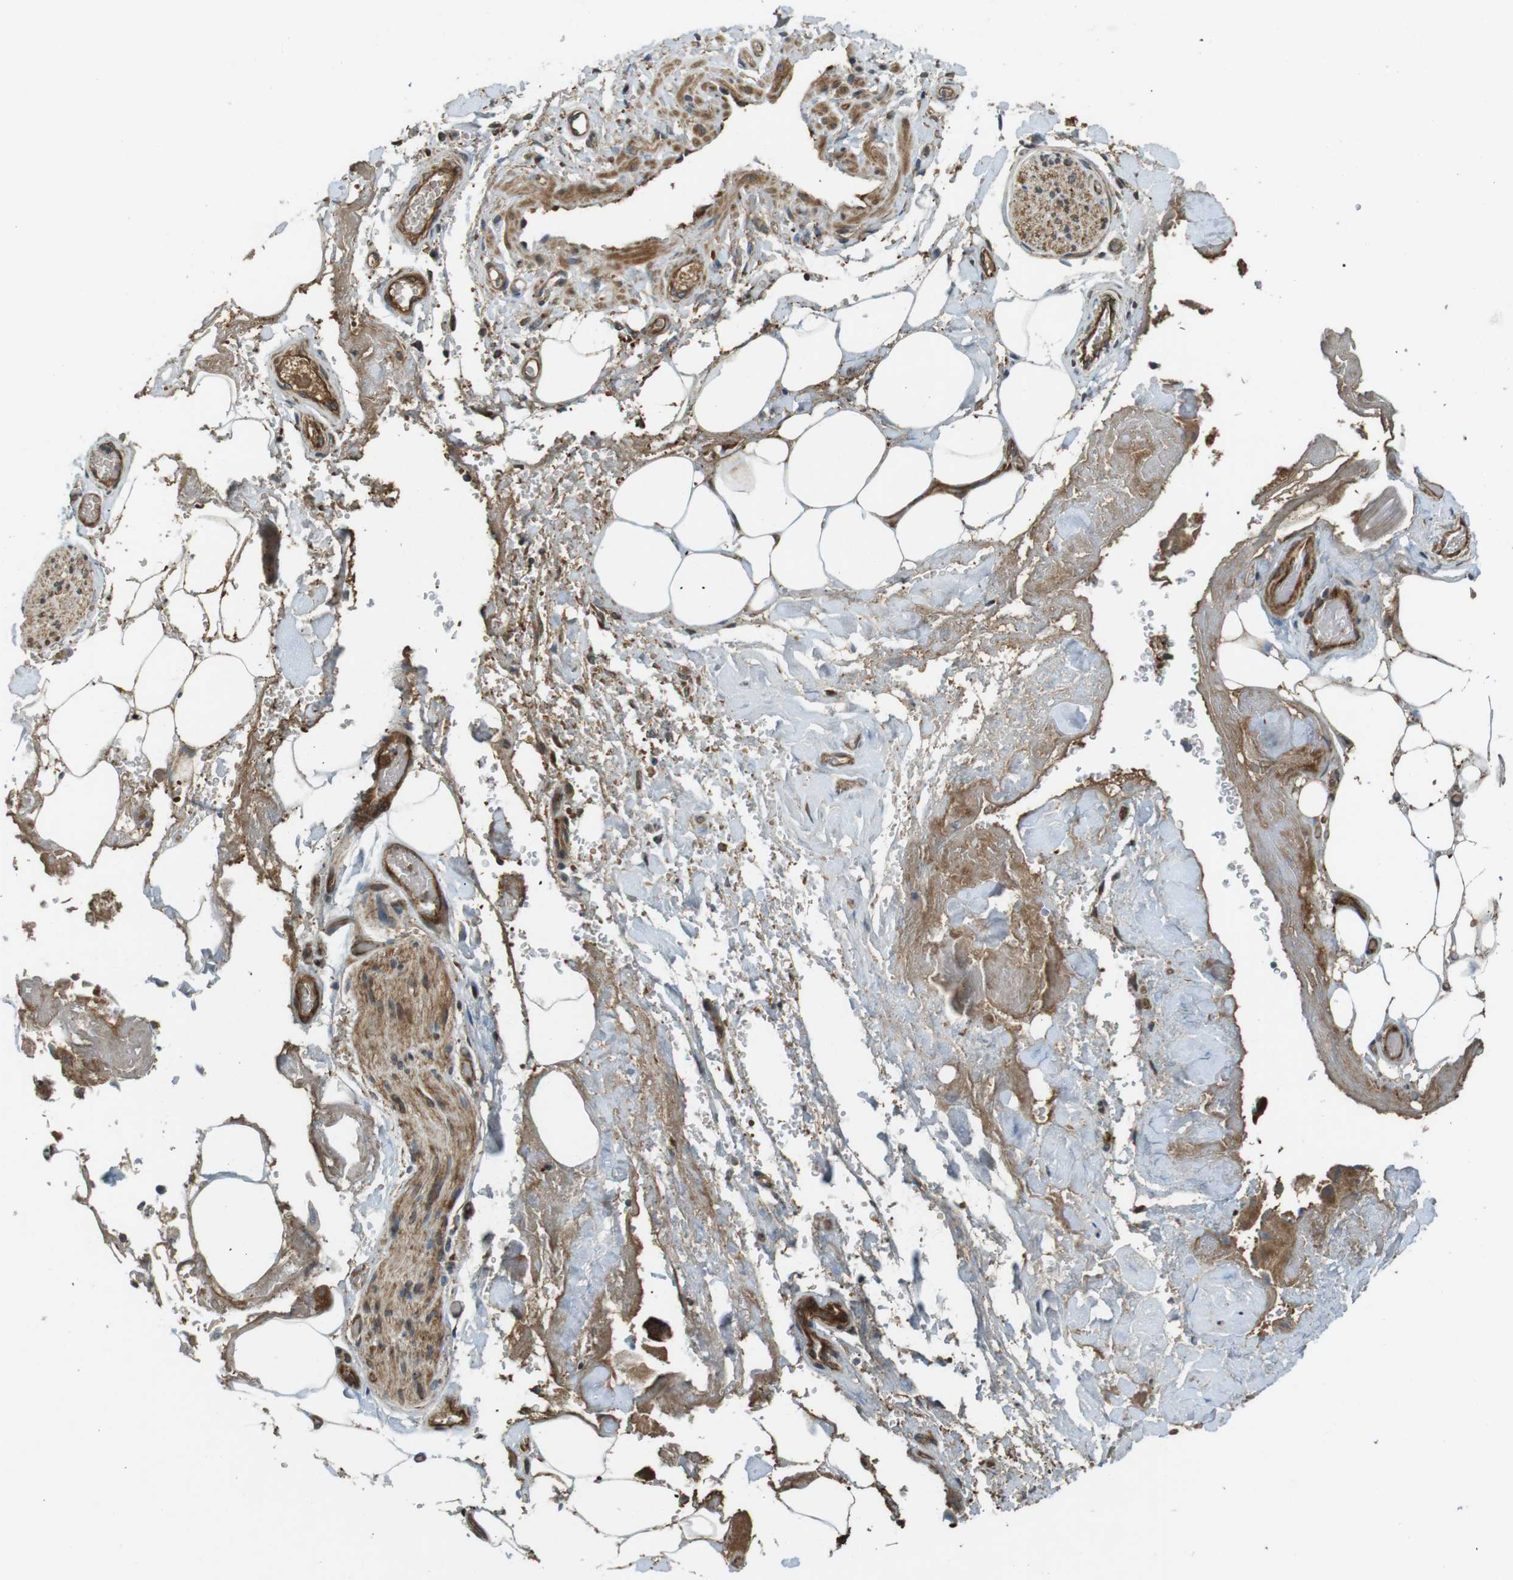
{"staining": {"intensity": "negative", "quantity": "none", "location": "none"}, "tissue": "adipose tissue", "cell_type": "Adipocytes", "image_type": "normal", "snomed": [{"axis": "morphology", "description": "Normal tissue, NOS"}, {"axis": "morphology", "description": "Cholangiocarcinoma"}, {"axis": "topography", "description": "Liver"}, {"axis": "topography", "description": "Peripheral nerve tissue"}], "caption": "The micrograph shows no significant staining in adipocytes of adipose tissue. (DAB (3,3'-diaminobenzidine) immunohistochemistry, high magnification).", "gene": "IFFO2", "patient": {"sex": "male", "age": 50}}